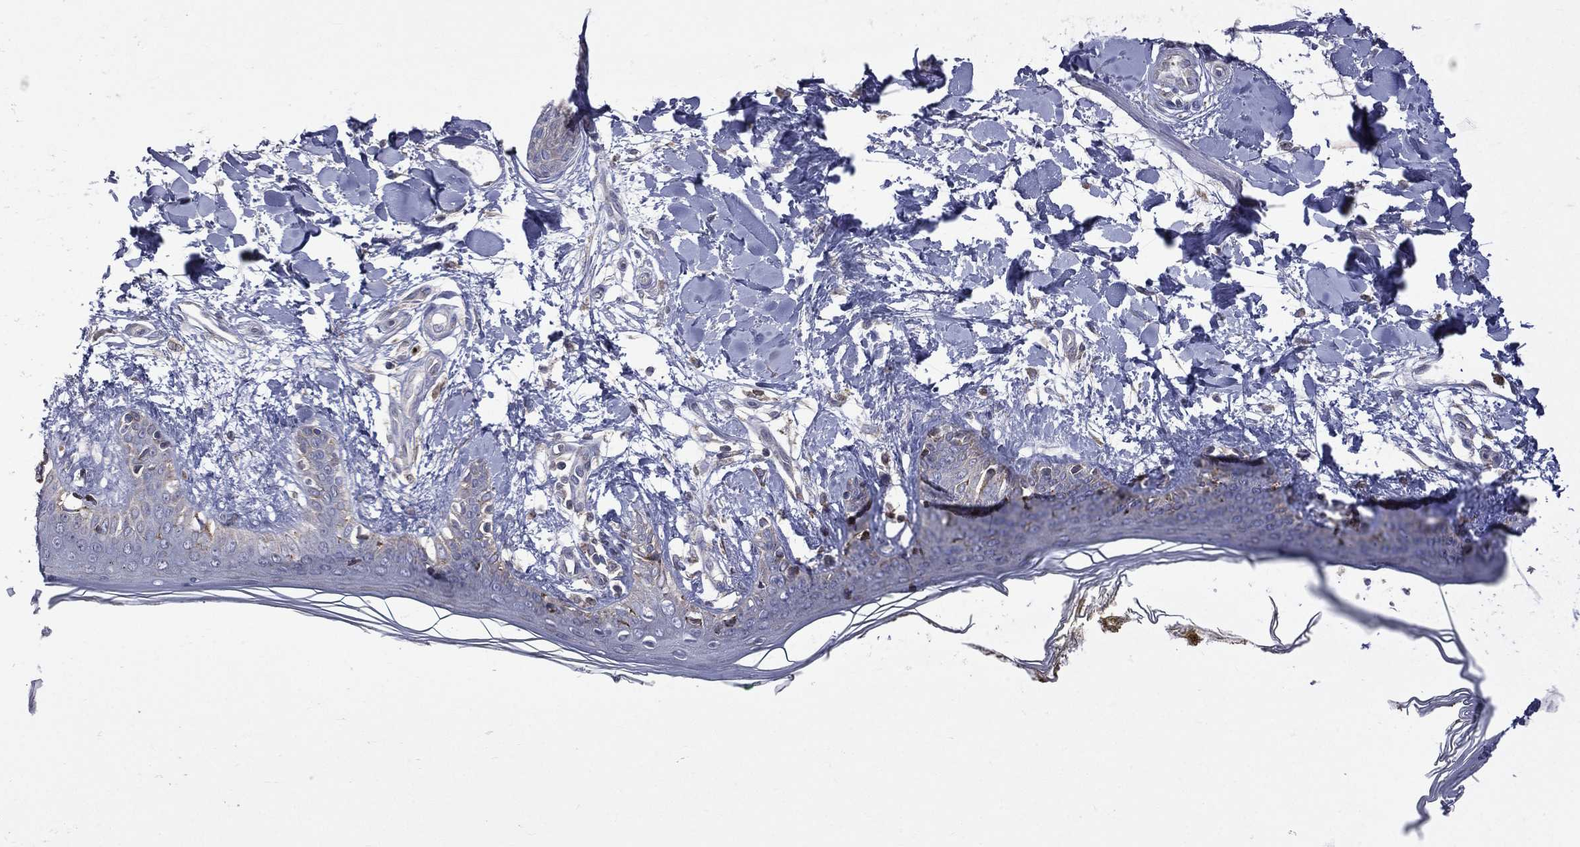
{"staining": {"intensity": "negative", "quantity": "none", "location": "none"}, "tissue": "skin", "cell_type": "Fibroblasts", "image_type": "normal", "snomed": [{"axis": "morphology", "description": "Normal tissue, NOS"}, {"axis": "morphology", "description": "Malignant melanoma, NOS"}, {"axis": "topography", "description": "Skin"}], "caption": "The image displays no significant expression in fibroblasts of skin.", "gene": "C20orf96", "patient": {"sex": "female", "age": 34}}